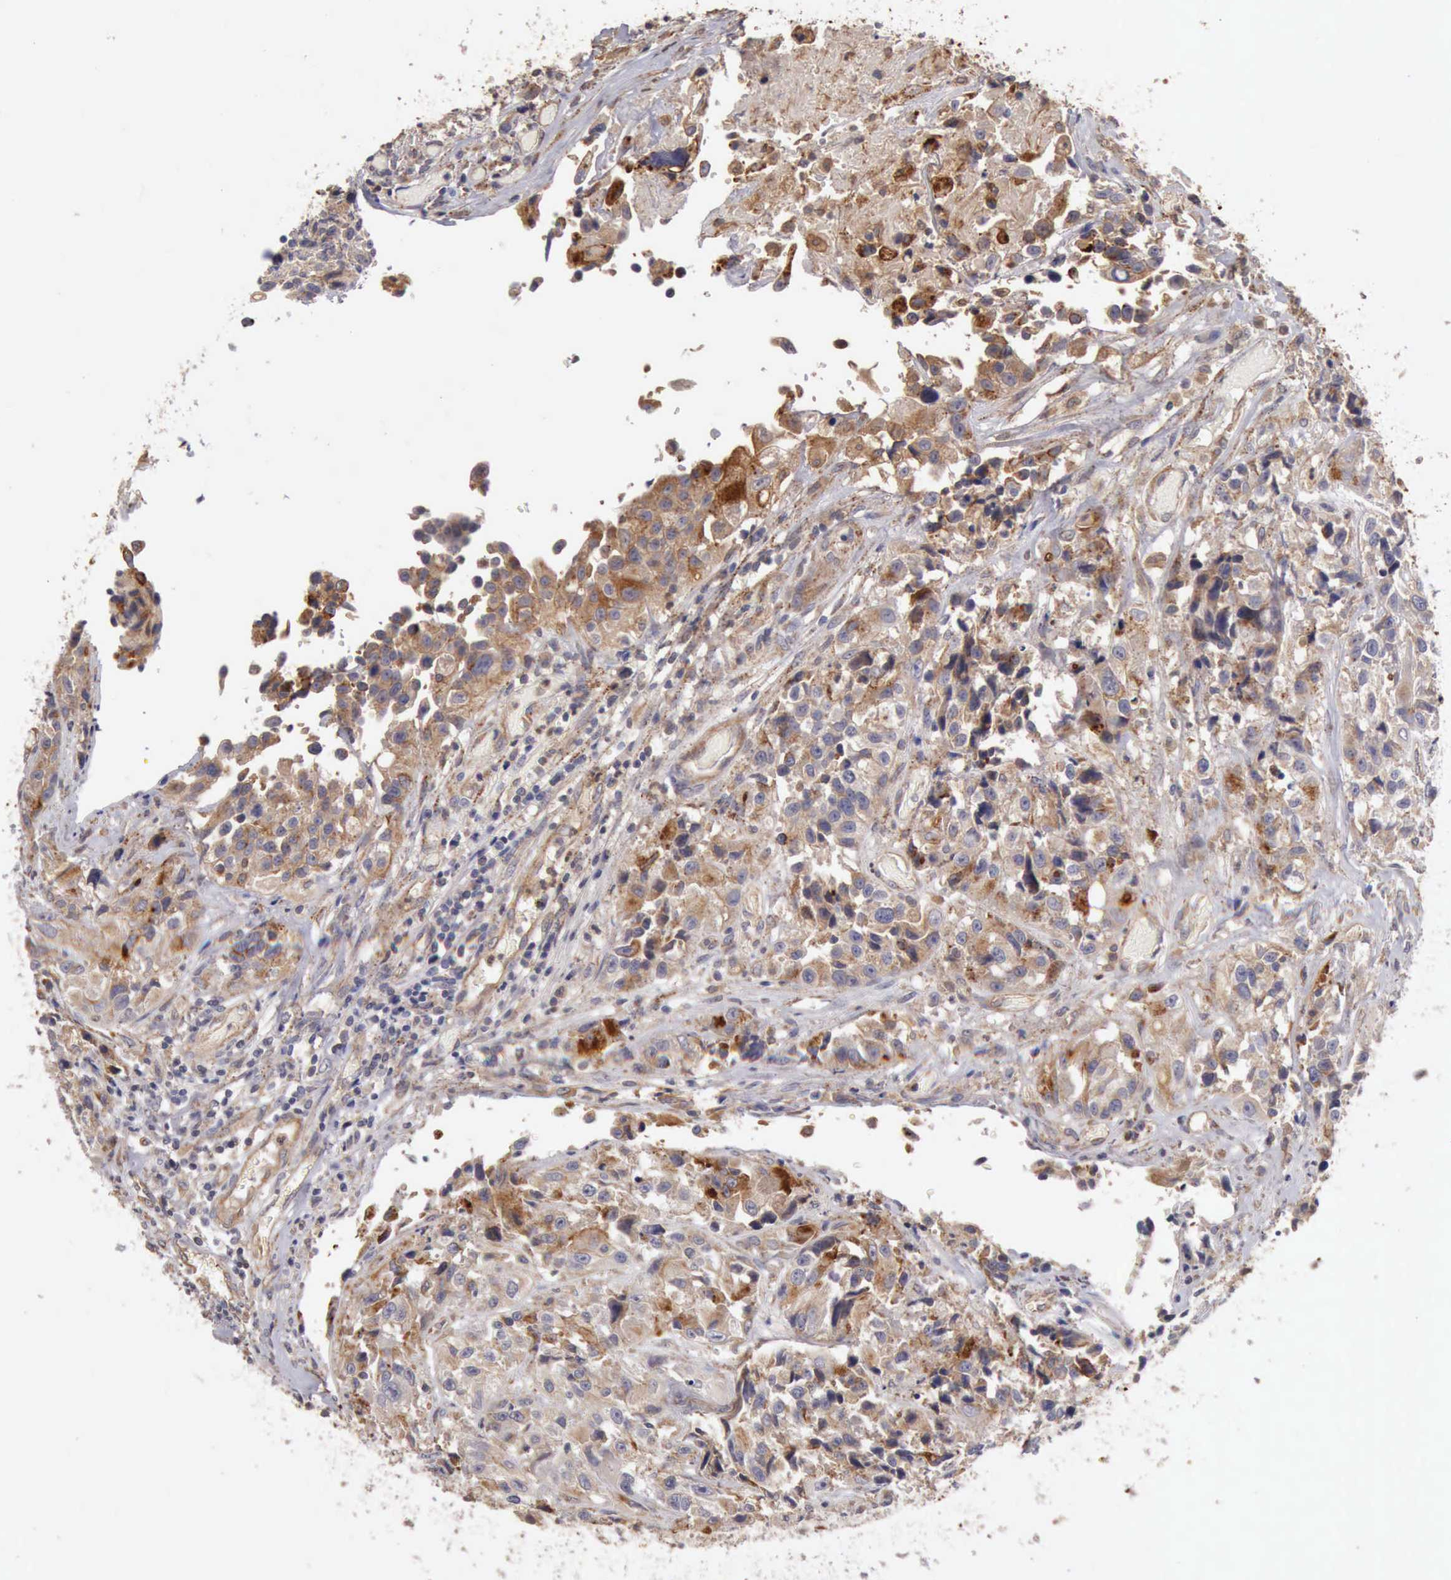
{"staining": {"intensity": "negative", "quantity": "none", "location": "none"}, "tissue": "urothelial cancer", "cell_type": "Tumor cells", "image_type": "cancer", "snomed": [{"axis": "morphology", "description": "Urothelial carcinoma, High grade"}, {"axis": "topography", "description": "Urinary bladder"}], "caption": "Protein analysis of urothelial cancer exhibits no significant staining in tumor cells.", "gene": "BMX", "patient": {"sex": "female", "age": 81}}